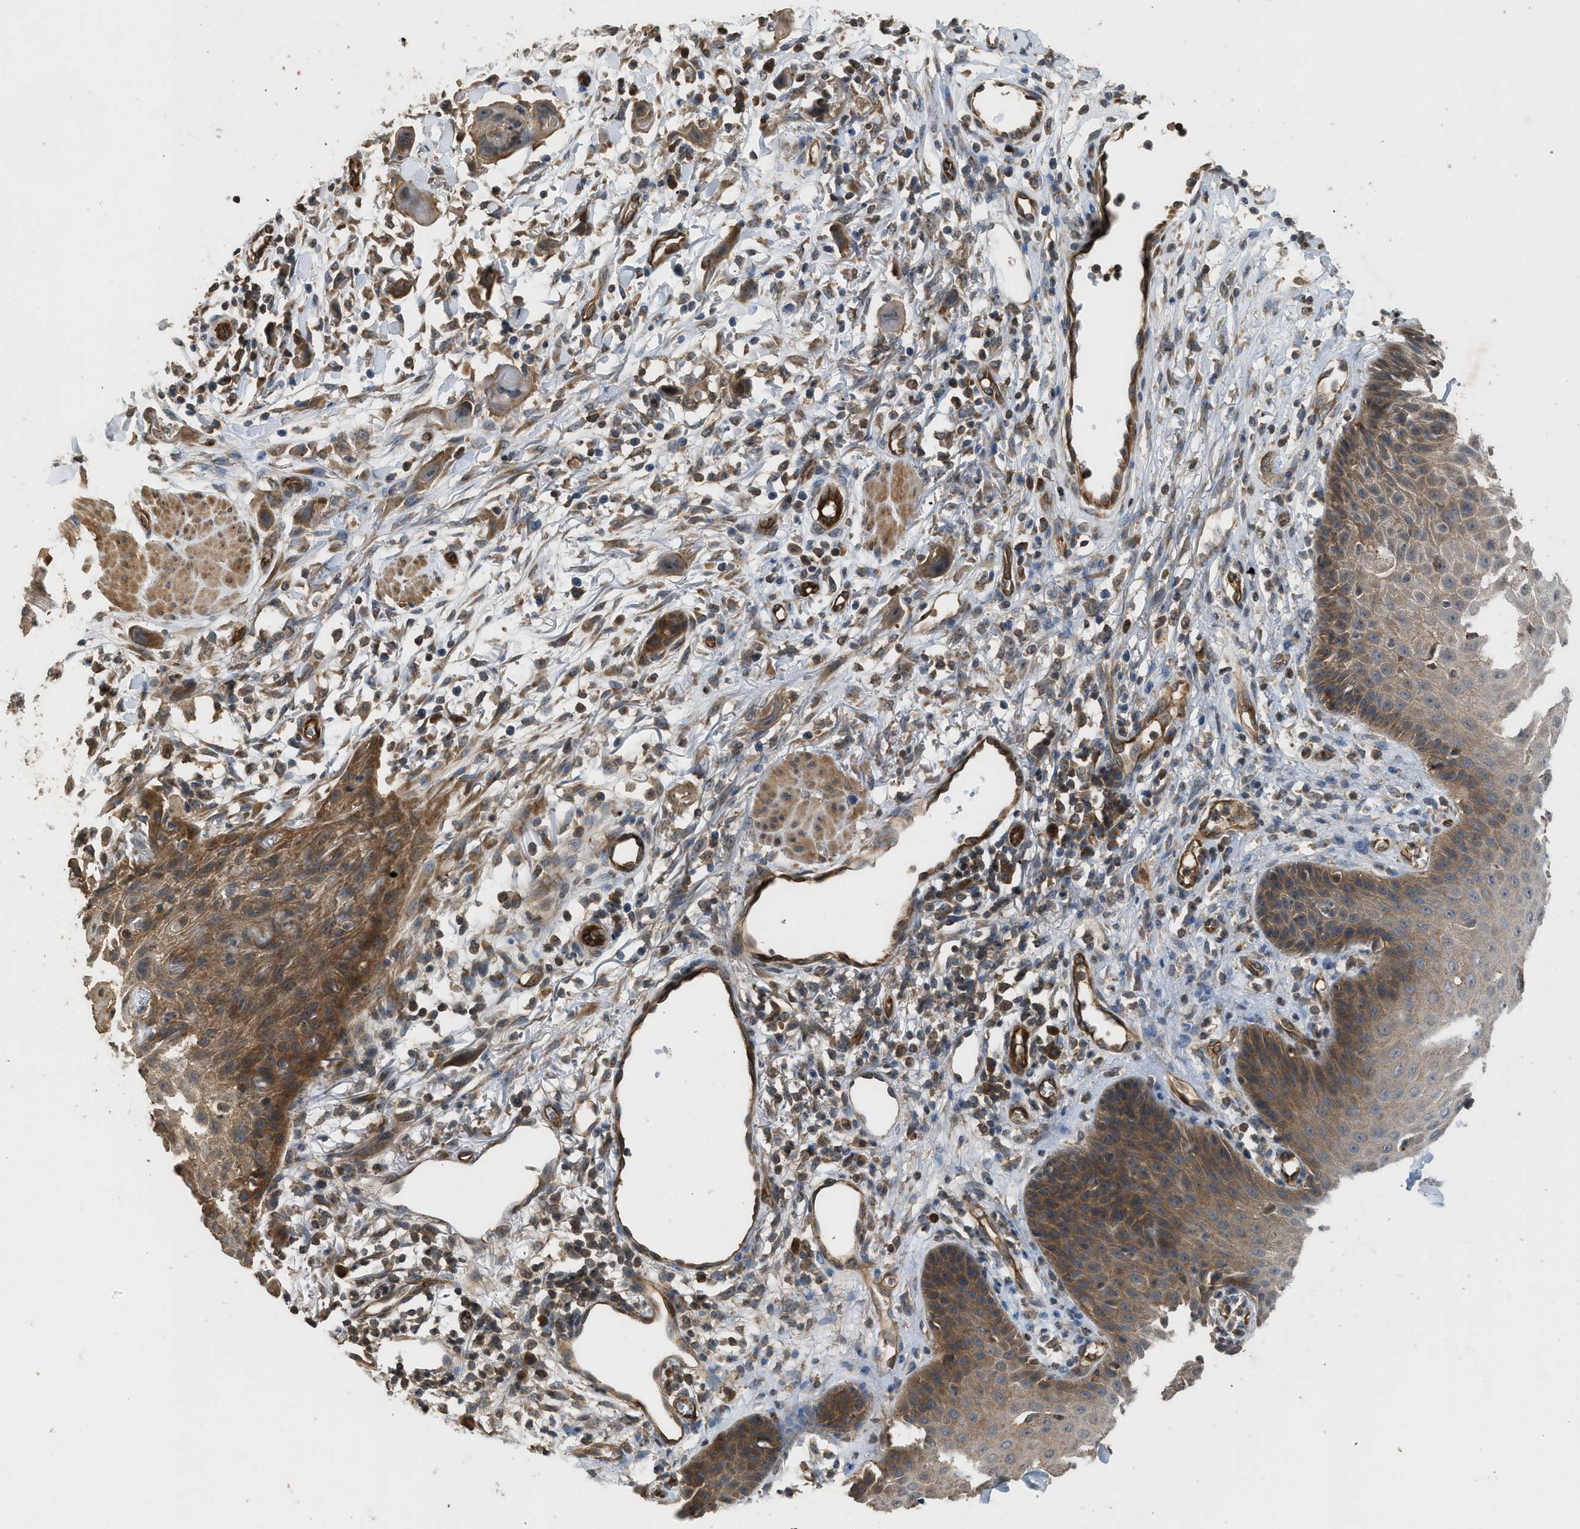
{"staining": {"intensity": "moderate", "quantity": ">75%", "location": "cytoplasmic/membranous"}, "tissue": "skin cancer", "cell_type": "Tumor cells", "image_type": "cancer", "snomed": [{"axis": "morphology", "description": "Normal tissue, NOS"}, {"axis": "morphology", "description": "Squamous cell carcinoma, NOS"}, {"axis": "topography", "description": "Skin"}], "caption": "This histopathology image demonstrates IHC staining of human skin cancer, with medium moderate cytoplasmic/membranous staining in approximately >75% of tumor cells.", "gene": "HIP1R", "patient": {"sex": "female", "age": 59}}